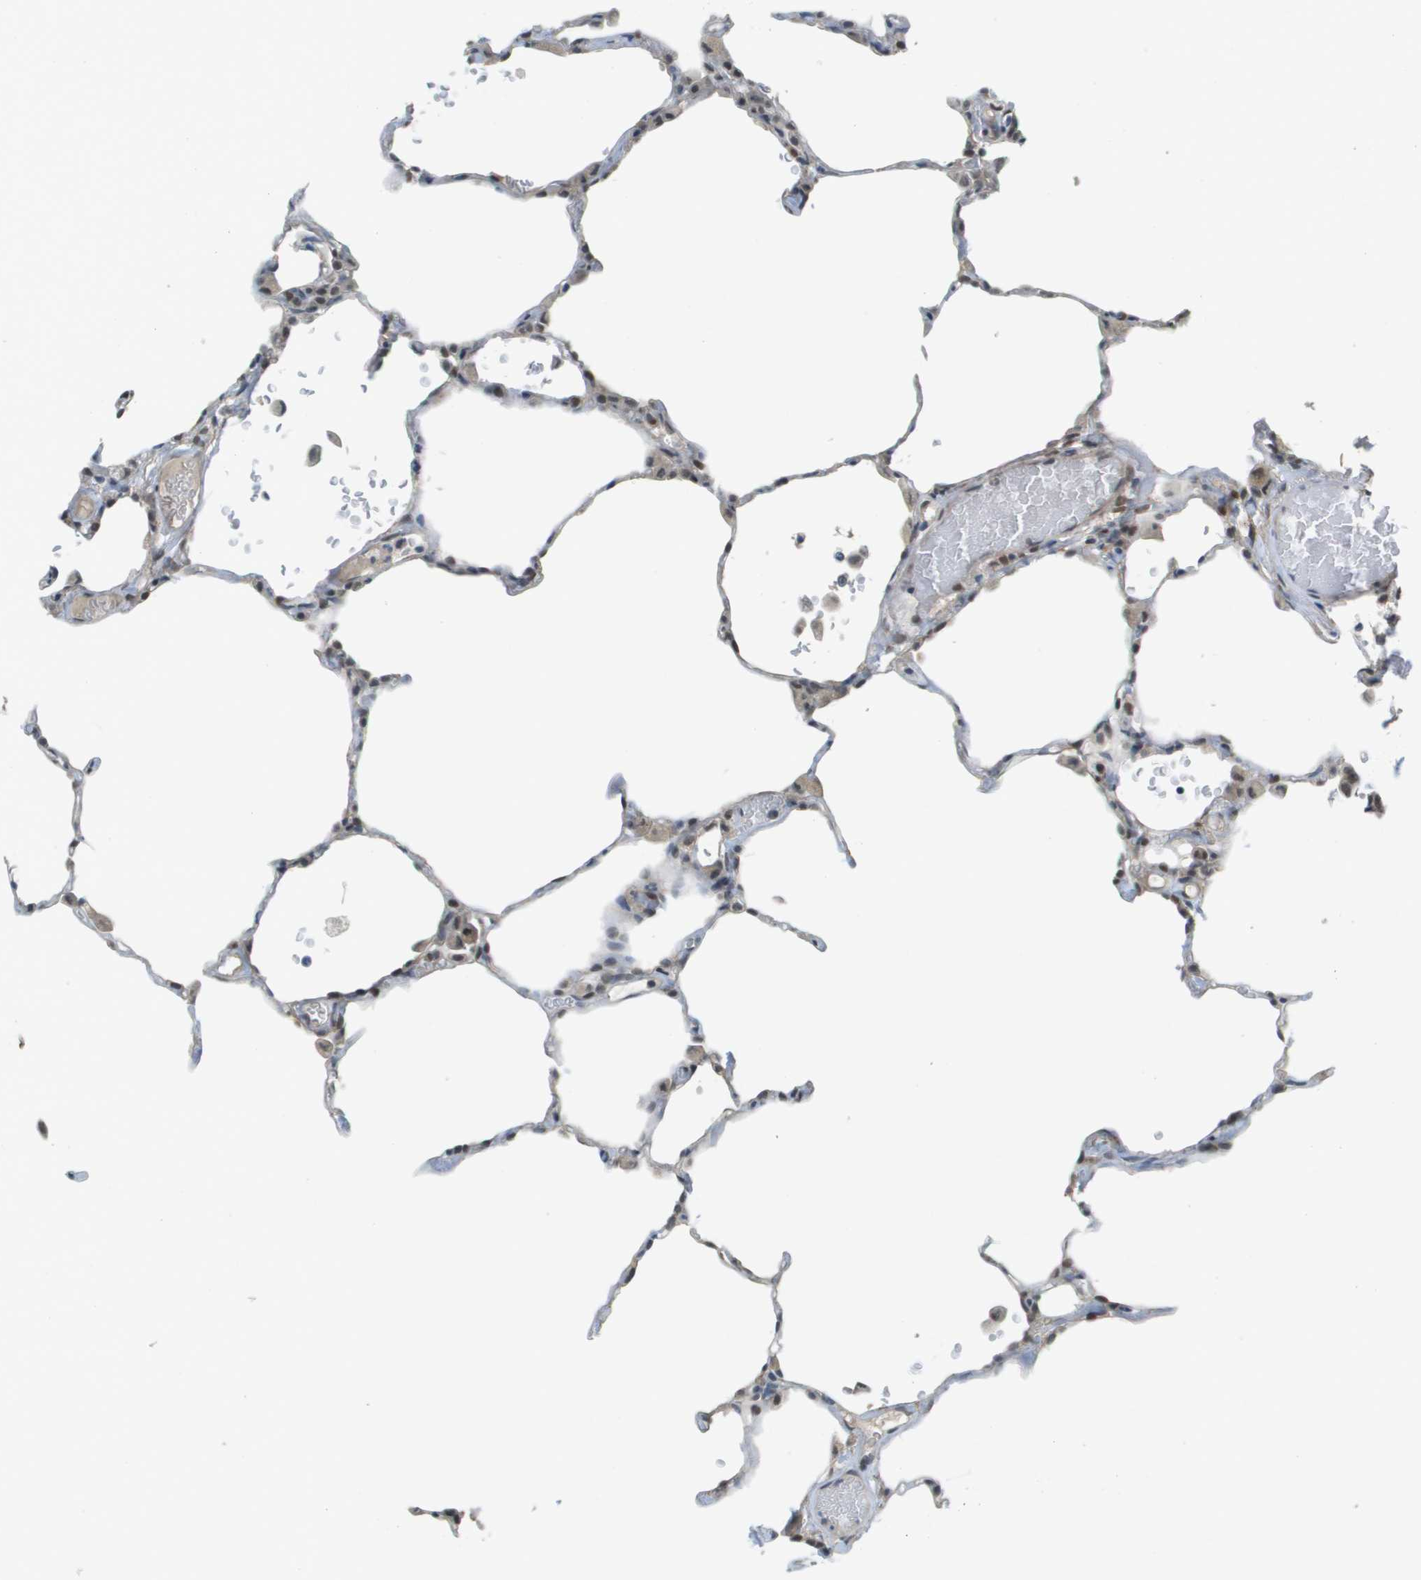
{"staining": {"intensity": "moderate", "quantity": "25%-75%", "location": "nuclear"}, "tissue": "lung", "cell_type": "Alveolar cells", "image_type": "normal", "snomed": [{"axis": "morphology", "description": "Normal tissue, NOS"}, {"axis": "topography", "description": "Lung"}], "caption": "The photomicrograph reveals immunohistochemical staining of normal lung. There is moderate nuclear staining is identified in approximately 25%-75% of alveolar cells. (Brightfield microscopy of DAB IHC at high magnification).", "gene": "ARID1B", "patient": {"sex": "female", "age": 49}}